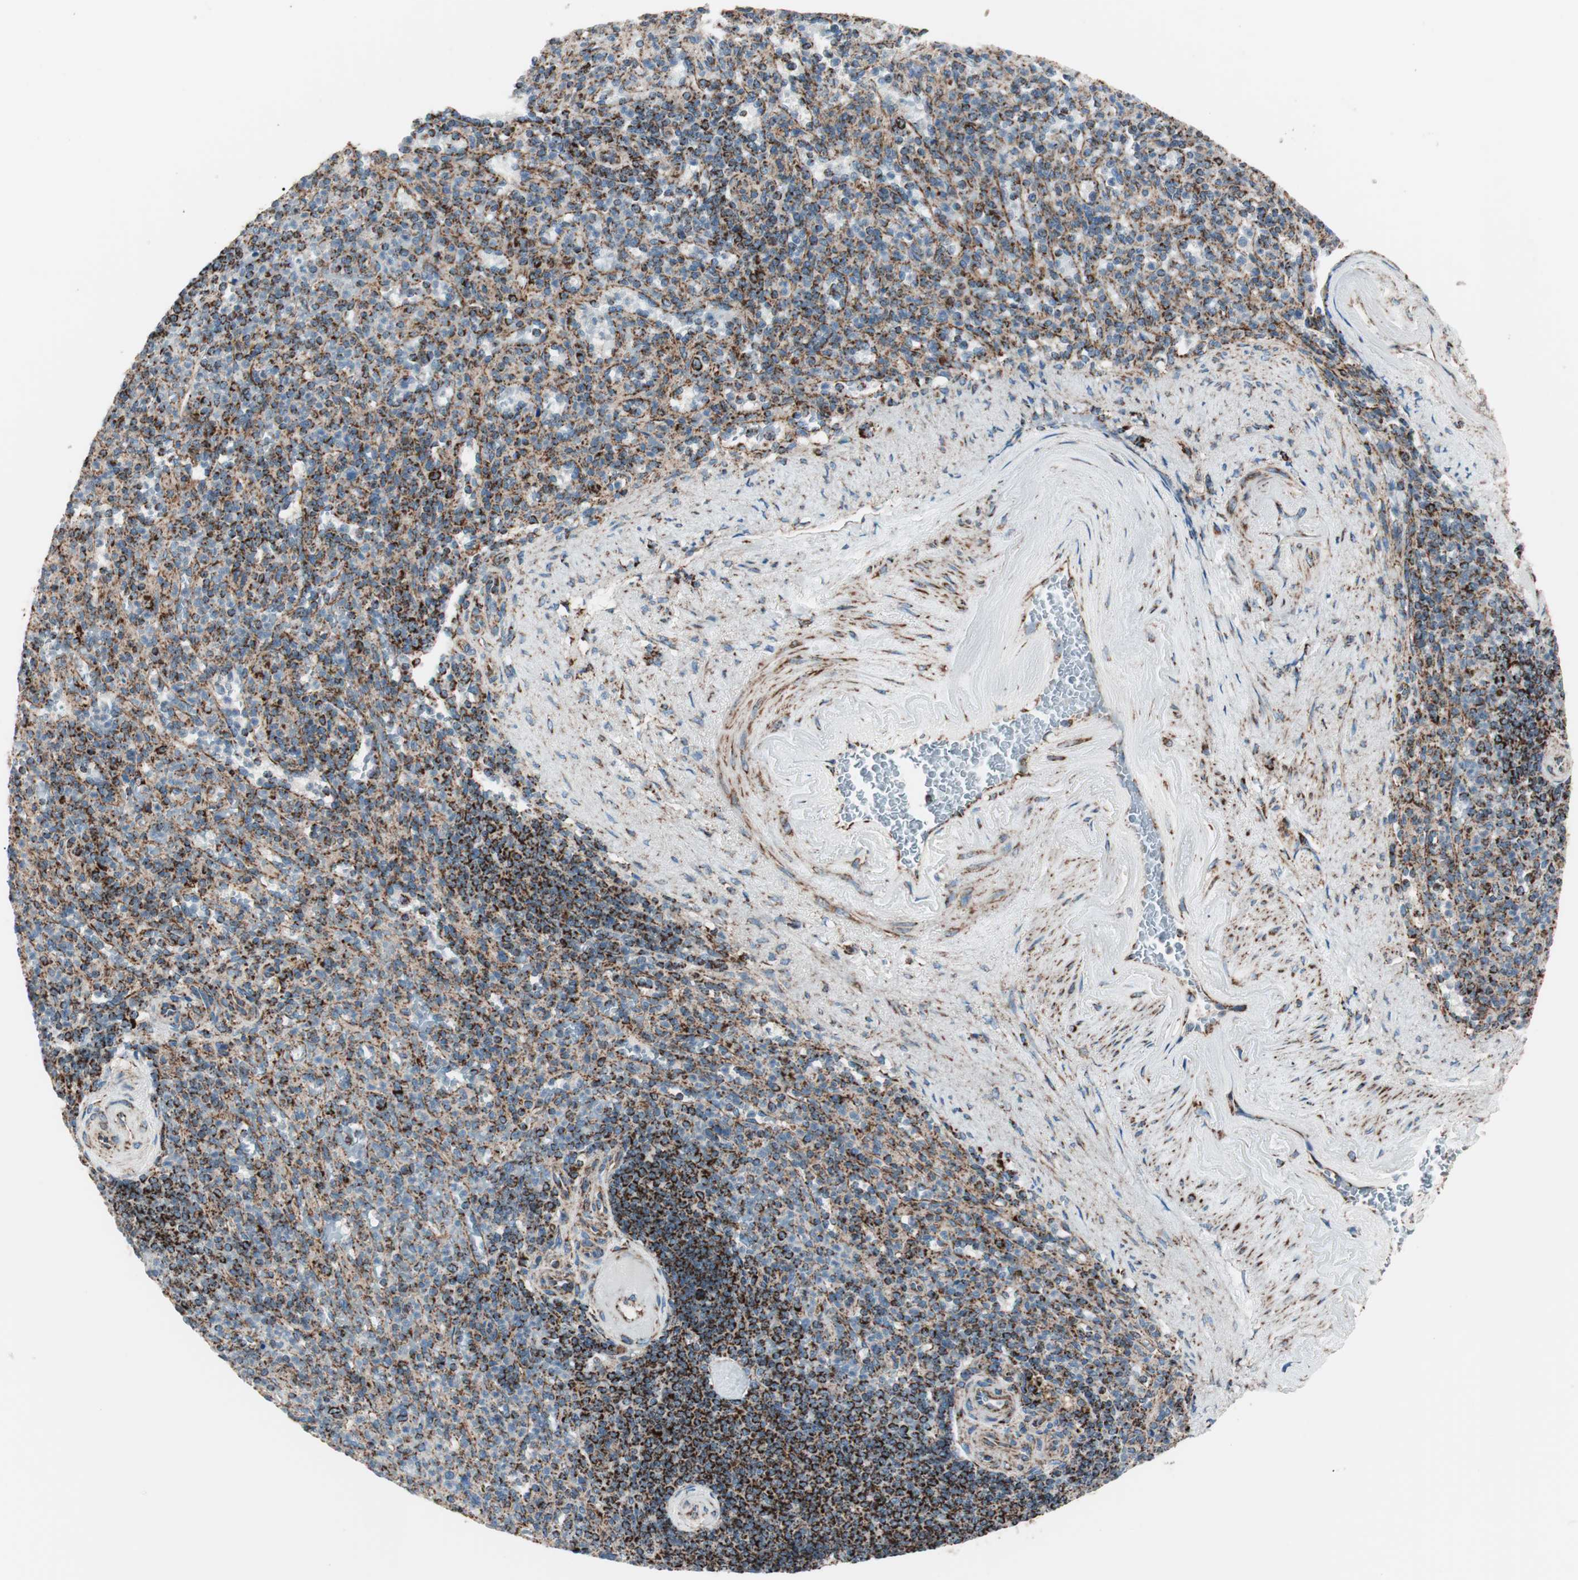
{"staining": {"intensity": "strong", "quantity": "25%-75%", "location": "cytoplasmic/membranous"}, "tissue": "spleen", "cell_type": "Cells in red pulp", "image_type": "normal", "snomed": [{"axis": "morphology", "description": "Normal tissue, NOS"}, {"axis": "topography", "description": "Spleen"}], "caption": "The image demonstrates a brown stain indicating the presence of a protein in the cytoplasmic/membranous of cells in red pulp in spleen. The protein of interest is stained brown, and the nuclei are stained in blue (DAB (3,3'-diaminobenzidine) IHC with brightfield microscopy, high magnification).", "gene": "TOMM22", "patient": {"sex": "female", "age": 74}}